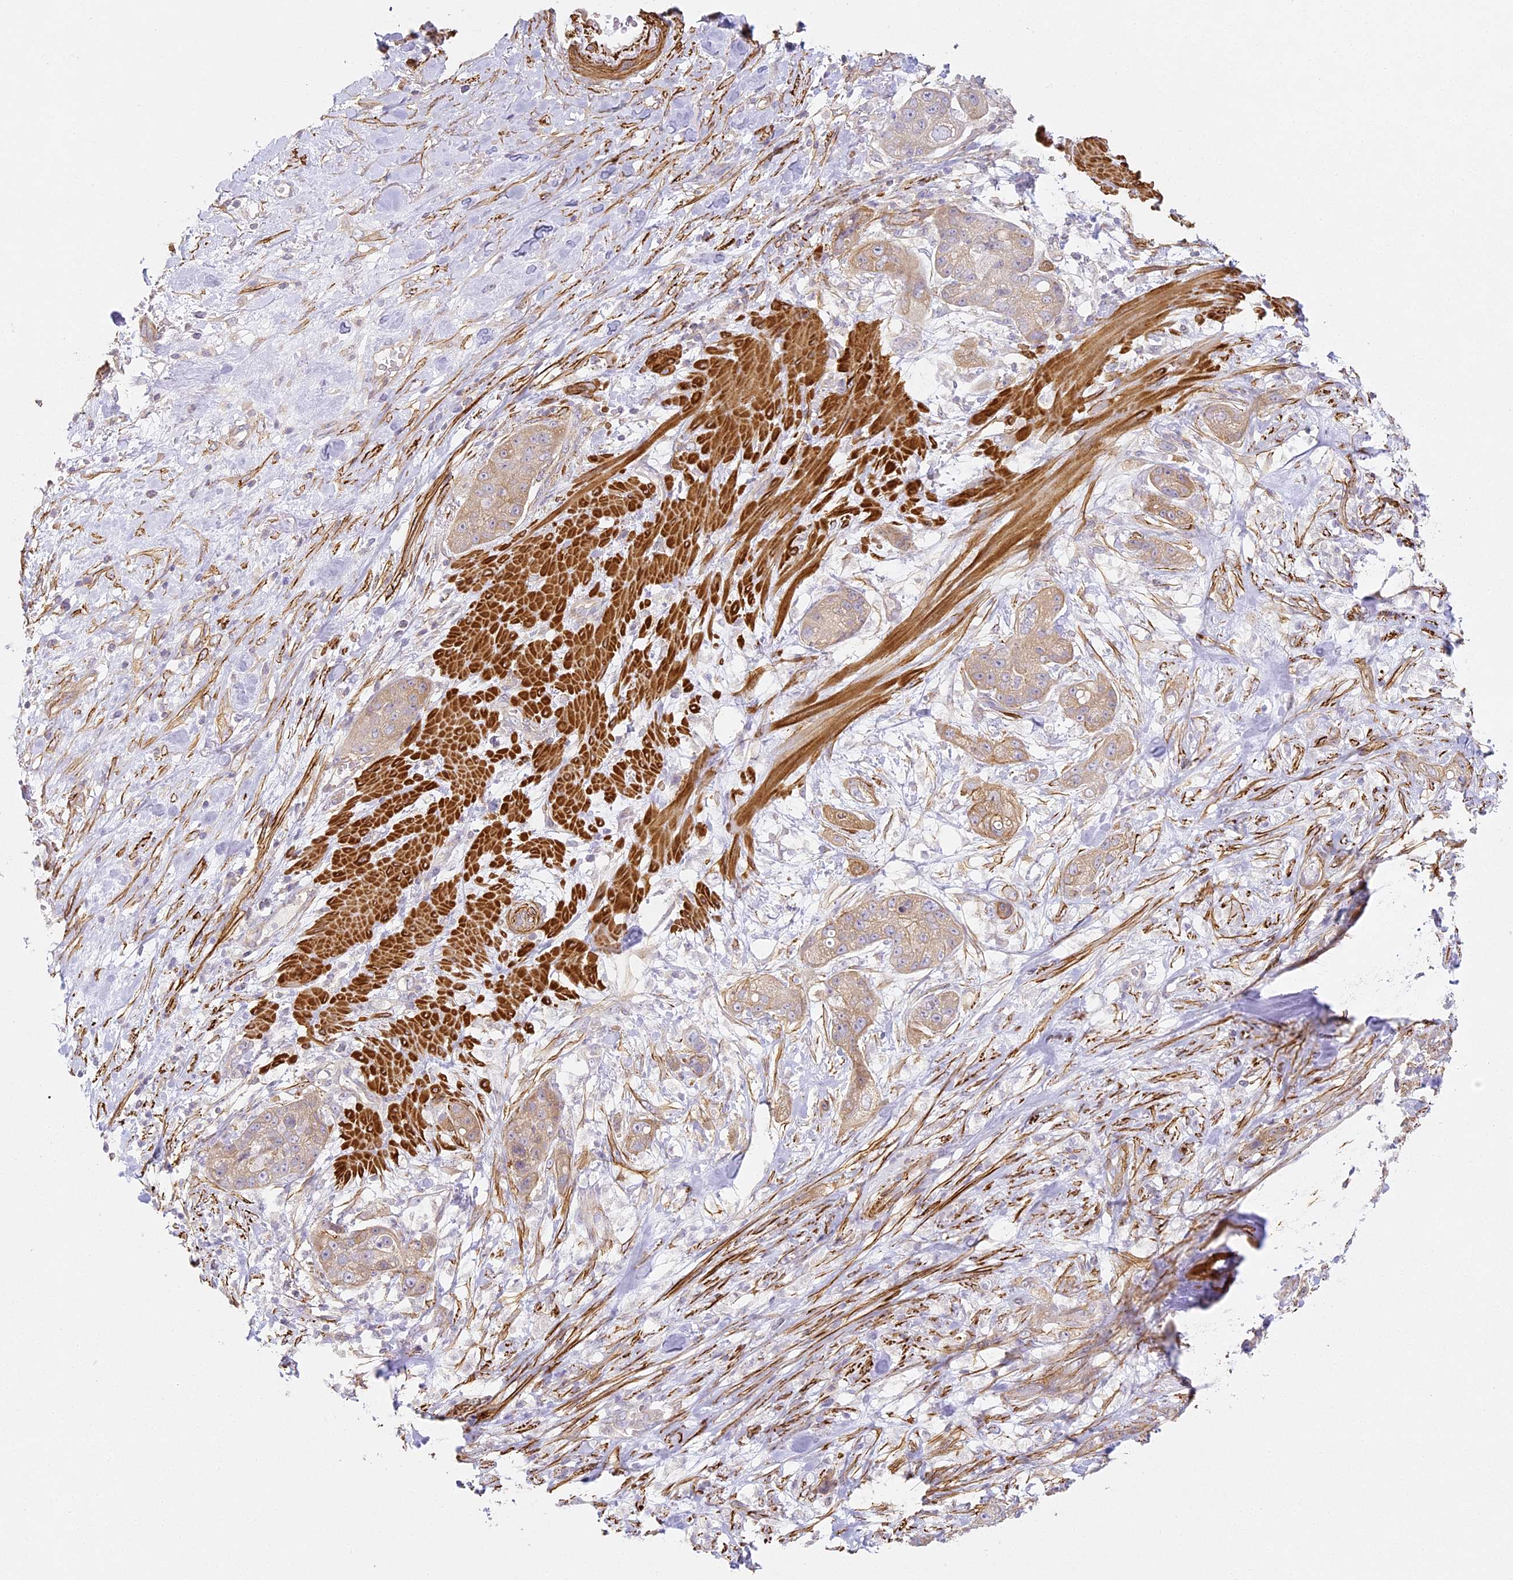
{"staining": {"intensity": "weak", "quantity": "25%-75%", "location": "cytoplasmic/membranous"}, "tissue": "pancreatic cancer", "cell_type": "Tumor cells", "image_type": "cancer", "snomed": [{"axis": "morphology", "description": "Adenocarcinoma, NOS"}, {"axis": "topography", "description": "Pancreas"}], "caption": "A high-resolution micrograph shows IHC staining of adenocarcinoma (pancreatic), which reveals weak cytoplasmic/membranous positivity in about 25%-75% of tumor cells.", "gene": "MED28", "patient": {"sex": "female", "age": 78}}